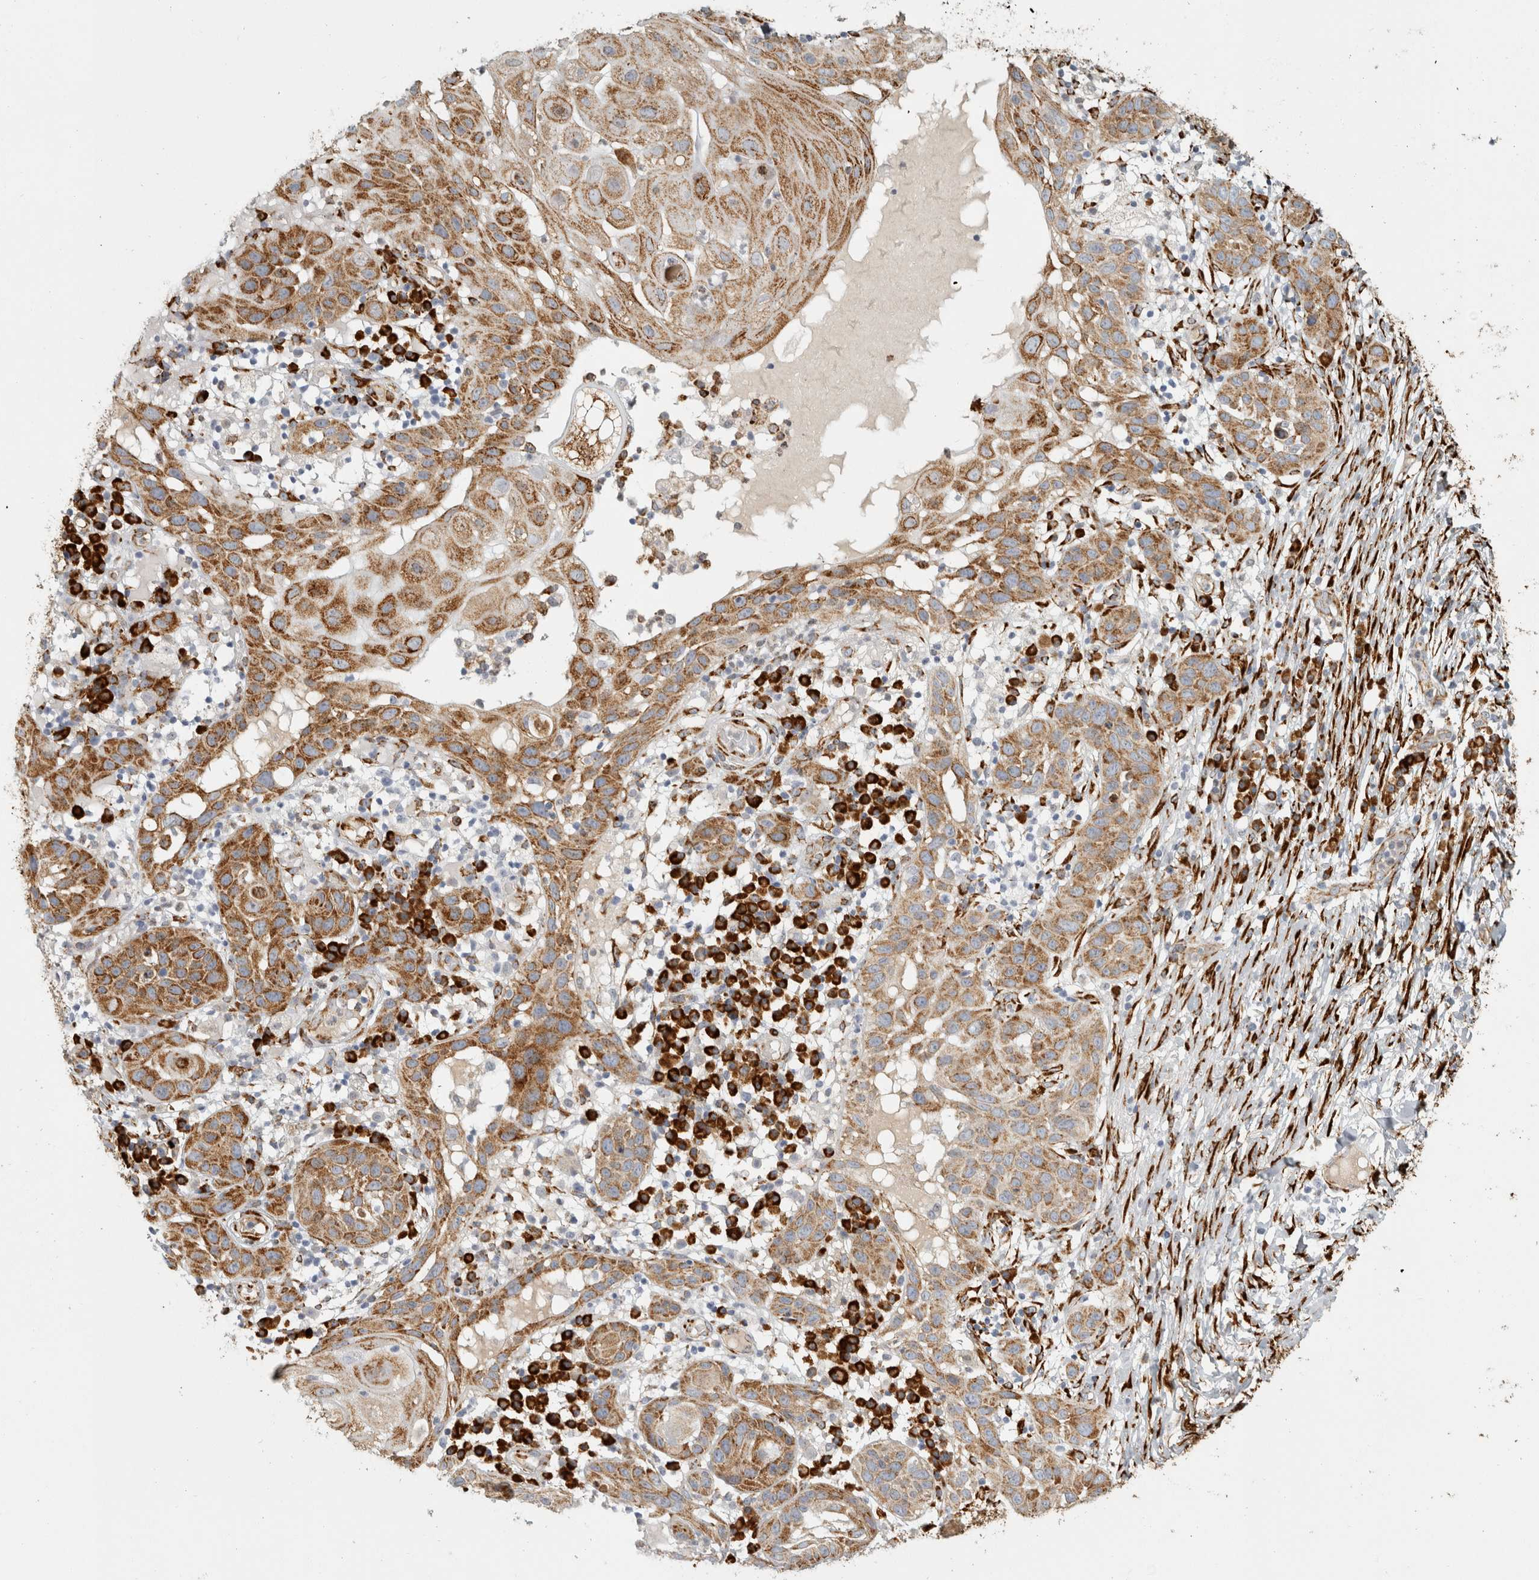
{"staining": {"intensity": "moderate", "quantity": ">75%", "location": "cytoplasmic/membranous"}, "tissue": "skin cancer", "cell_type": "Tumor cells", "image_type": "cancer", "snomed": [{"axis": "morphology", "description": "Normal tissue, NOS"}, {"axis": "morphology", "description": "Squamous cell carcinoma, NOS"}, {"axis": "topography", "description": "Skin"}], "caption": "Tumor cells exhibit moderate cytoplasmic/membranous expression in approximately >75% of cells in skin cancer. (DAB = brown stain, brightfield microscopy at high magnification).", "gene": "OSTN", "patient": {"sex": "female", "age": 96}}